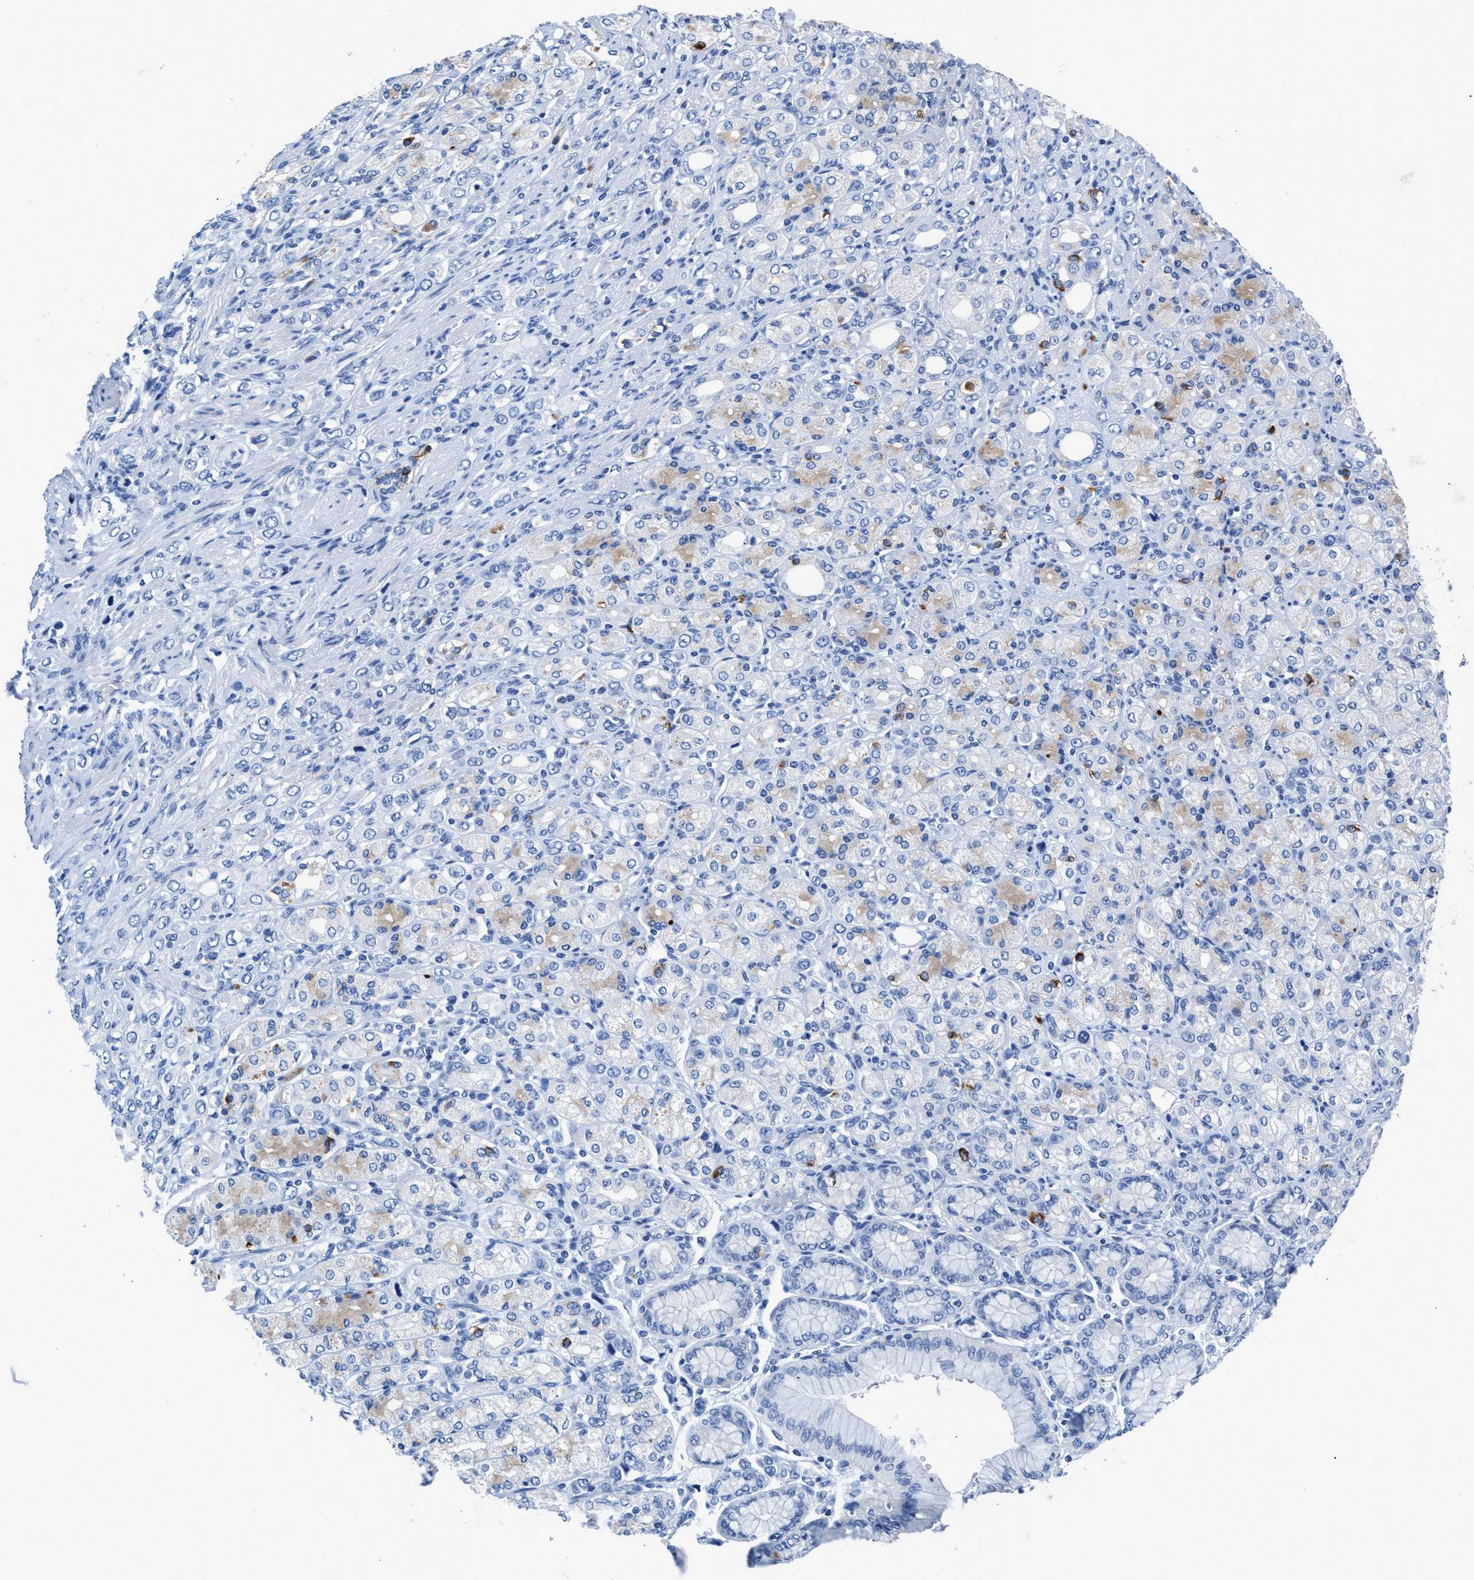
{"staining": {"intensity": "negative", "quantity": "none", "location": "none"}, "tissue": "stomach cancer", "cell_type": "Tumor cells", "image_type": "cancer", "snomed": [{"axis": "morphology", "description": "Adenocarcinoma, NOS"}, {"axis": "topography", "description": "Stomach"}], "caption": "DAB immunohistochemical staining of human adenocarcinoma (stomach) reveals no significant expression in tumor cells.", "gene": "SLFN13", "patient": {"sex": "female", "age": 65}}